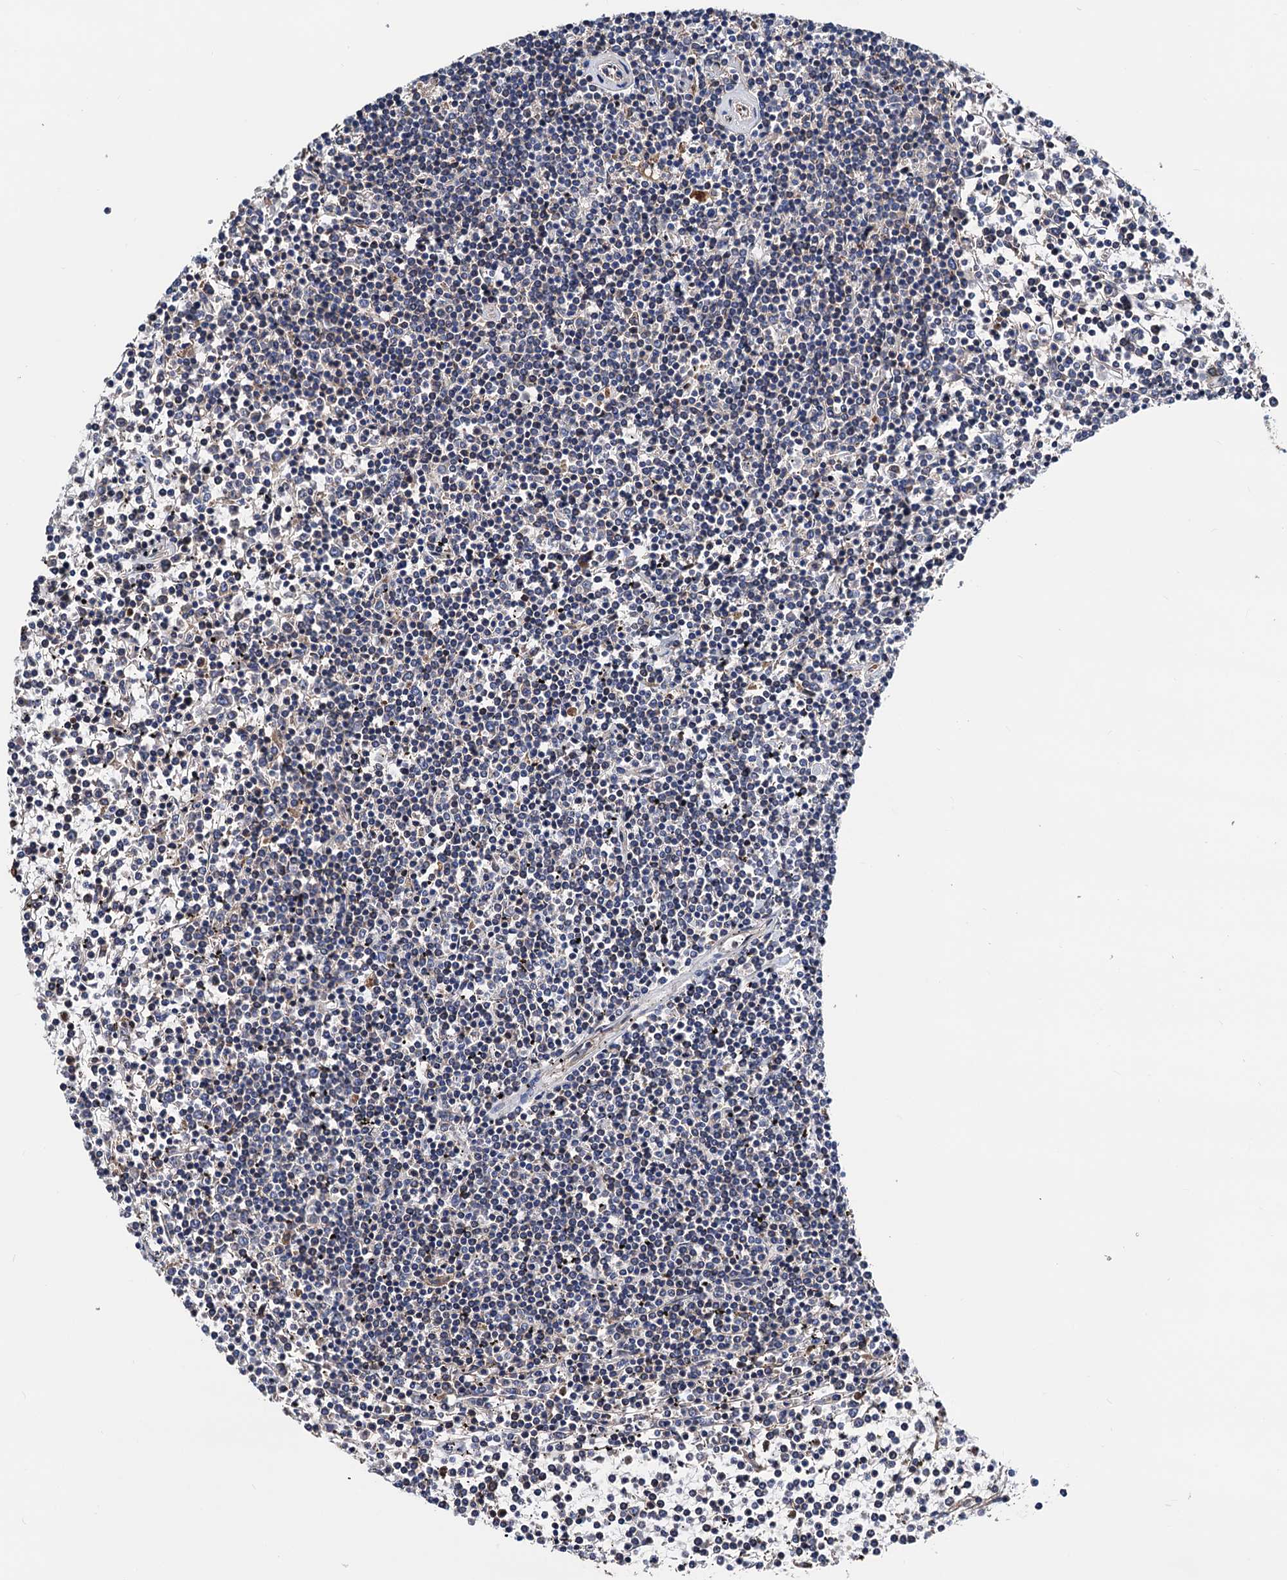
{"staining": {"intensity": "negative", "quantity": "none", "location": "none"}, "tissue": "lymphoma", "cell_type": "Tumor cells", "image_type": "cancer", "snomed": [{"axis": "morphology", "description": "Malignant lymphoma, non-Hodgkin's type, Low grade"}, {"axis": "topography", "description": "Spleen"}], "caption": "Tumor cells are negative for protein expression in human lymphoma.", "gene": "GCOM1", "patient": {"sex": "female", "age": 19}}